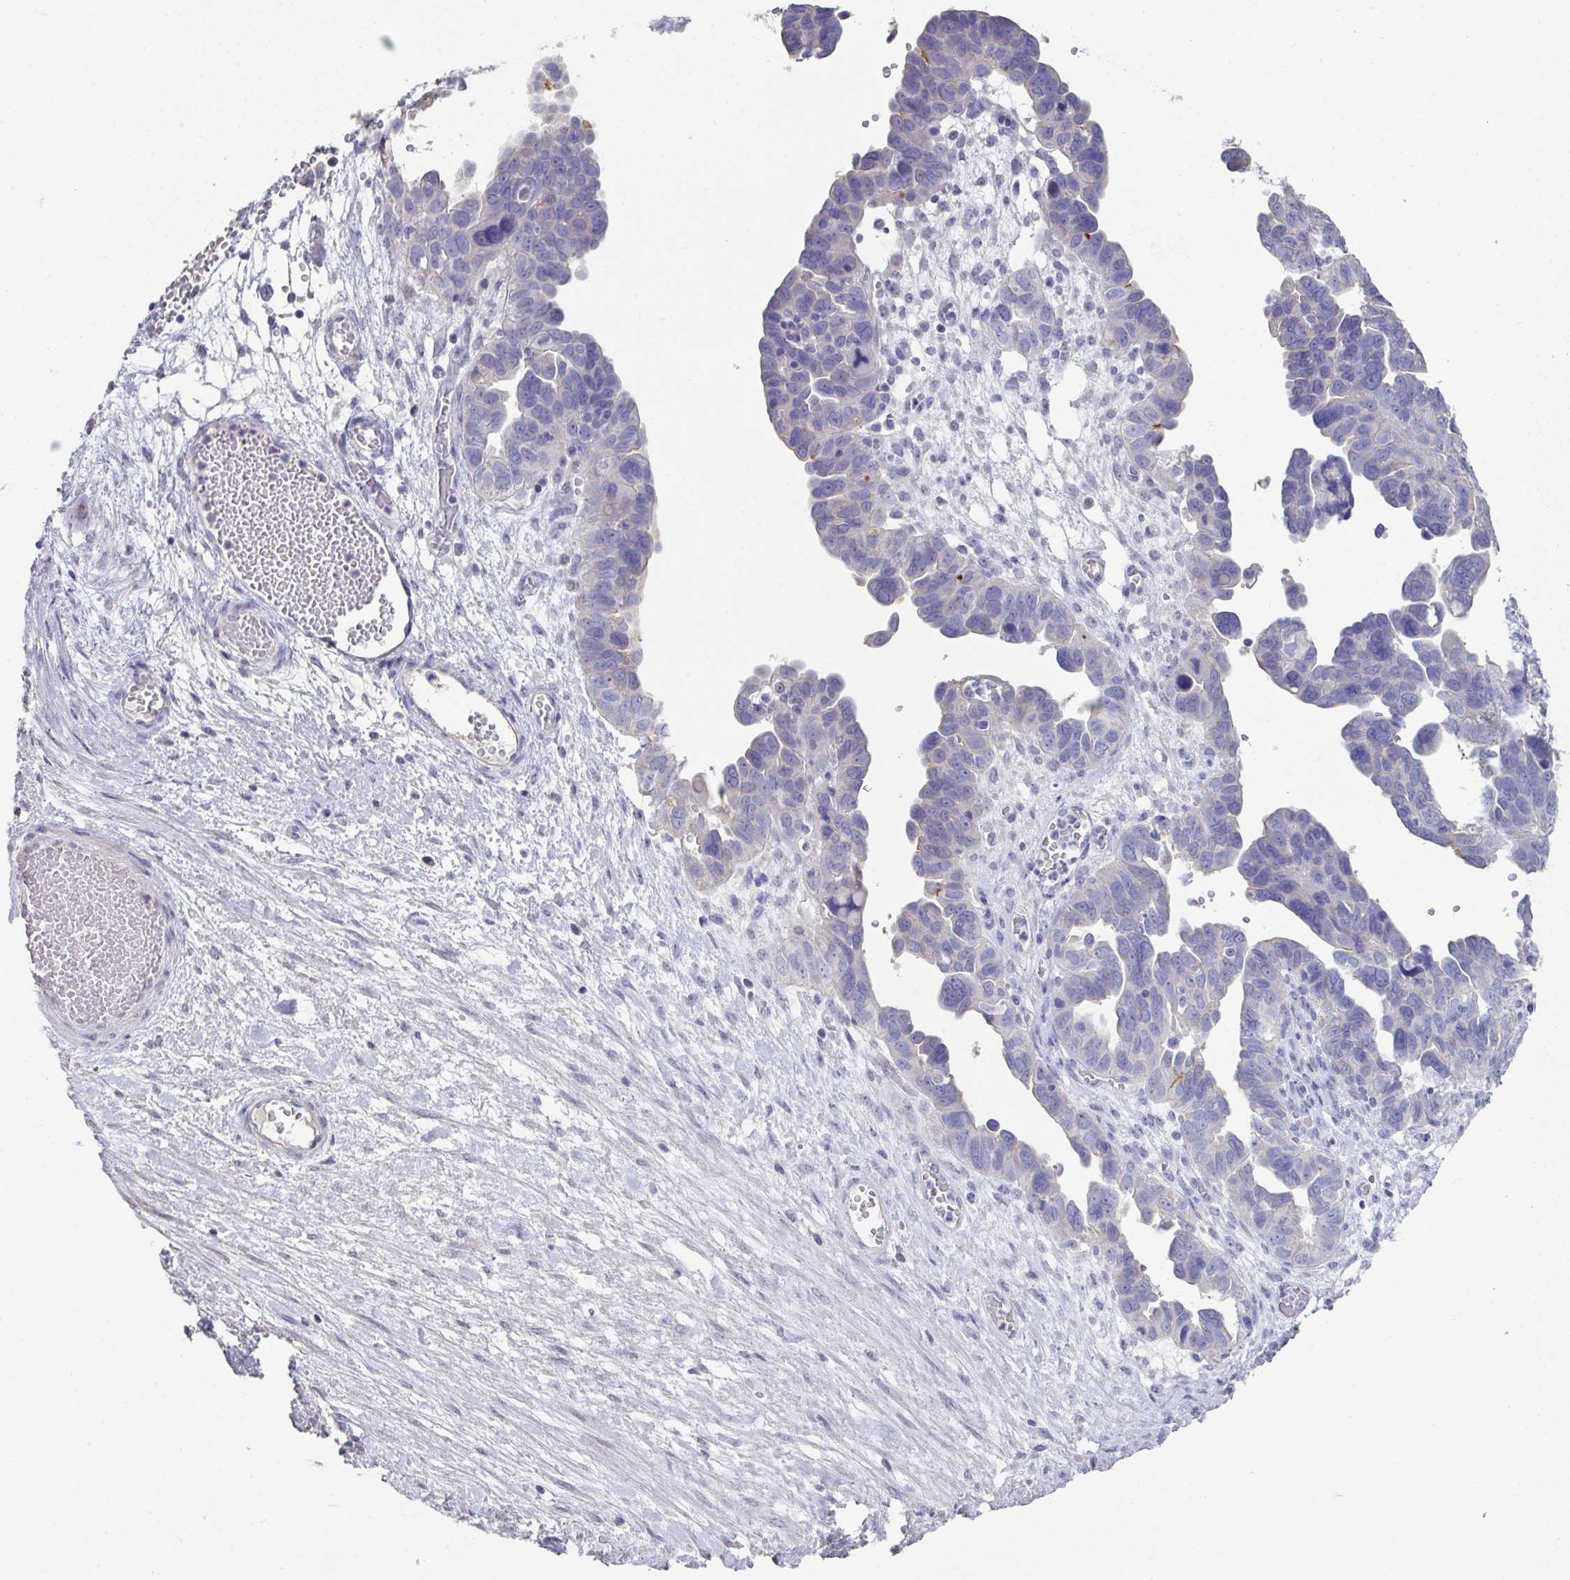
{"staining": {"intensity": "negative", "quantity": "none", "location": "none"}, "tissue": "ovarian cancer", "cell_type": "Tumor cells", "image_type": "cancer", "snomed": [{"axis": "morphology", "description": "Cystadenocarcinoma, serous, NOS"}, {"axis": "topography", "description": "Ovary"}], "caption": "Immunohistochemistry (IHC) image of ovarian cancer (serous cystadenocarcinoma) stained for a protein (brown), which displays no staining in tumor cells.", "gene": "SLC44A4", "patient": {"sex": "female", "age": 64}}